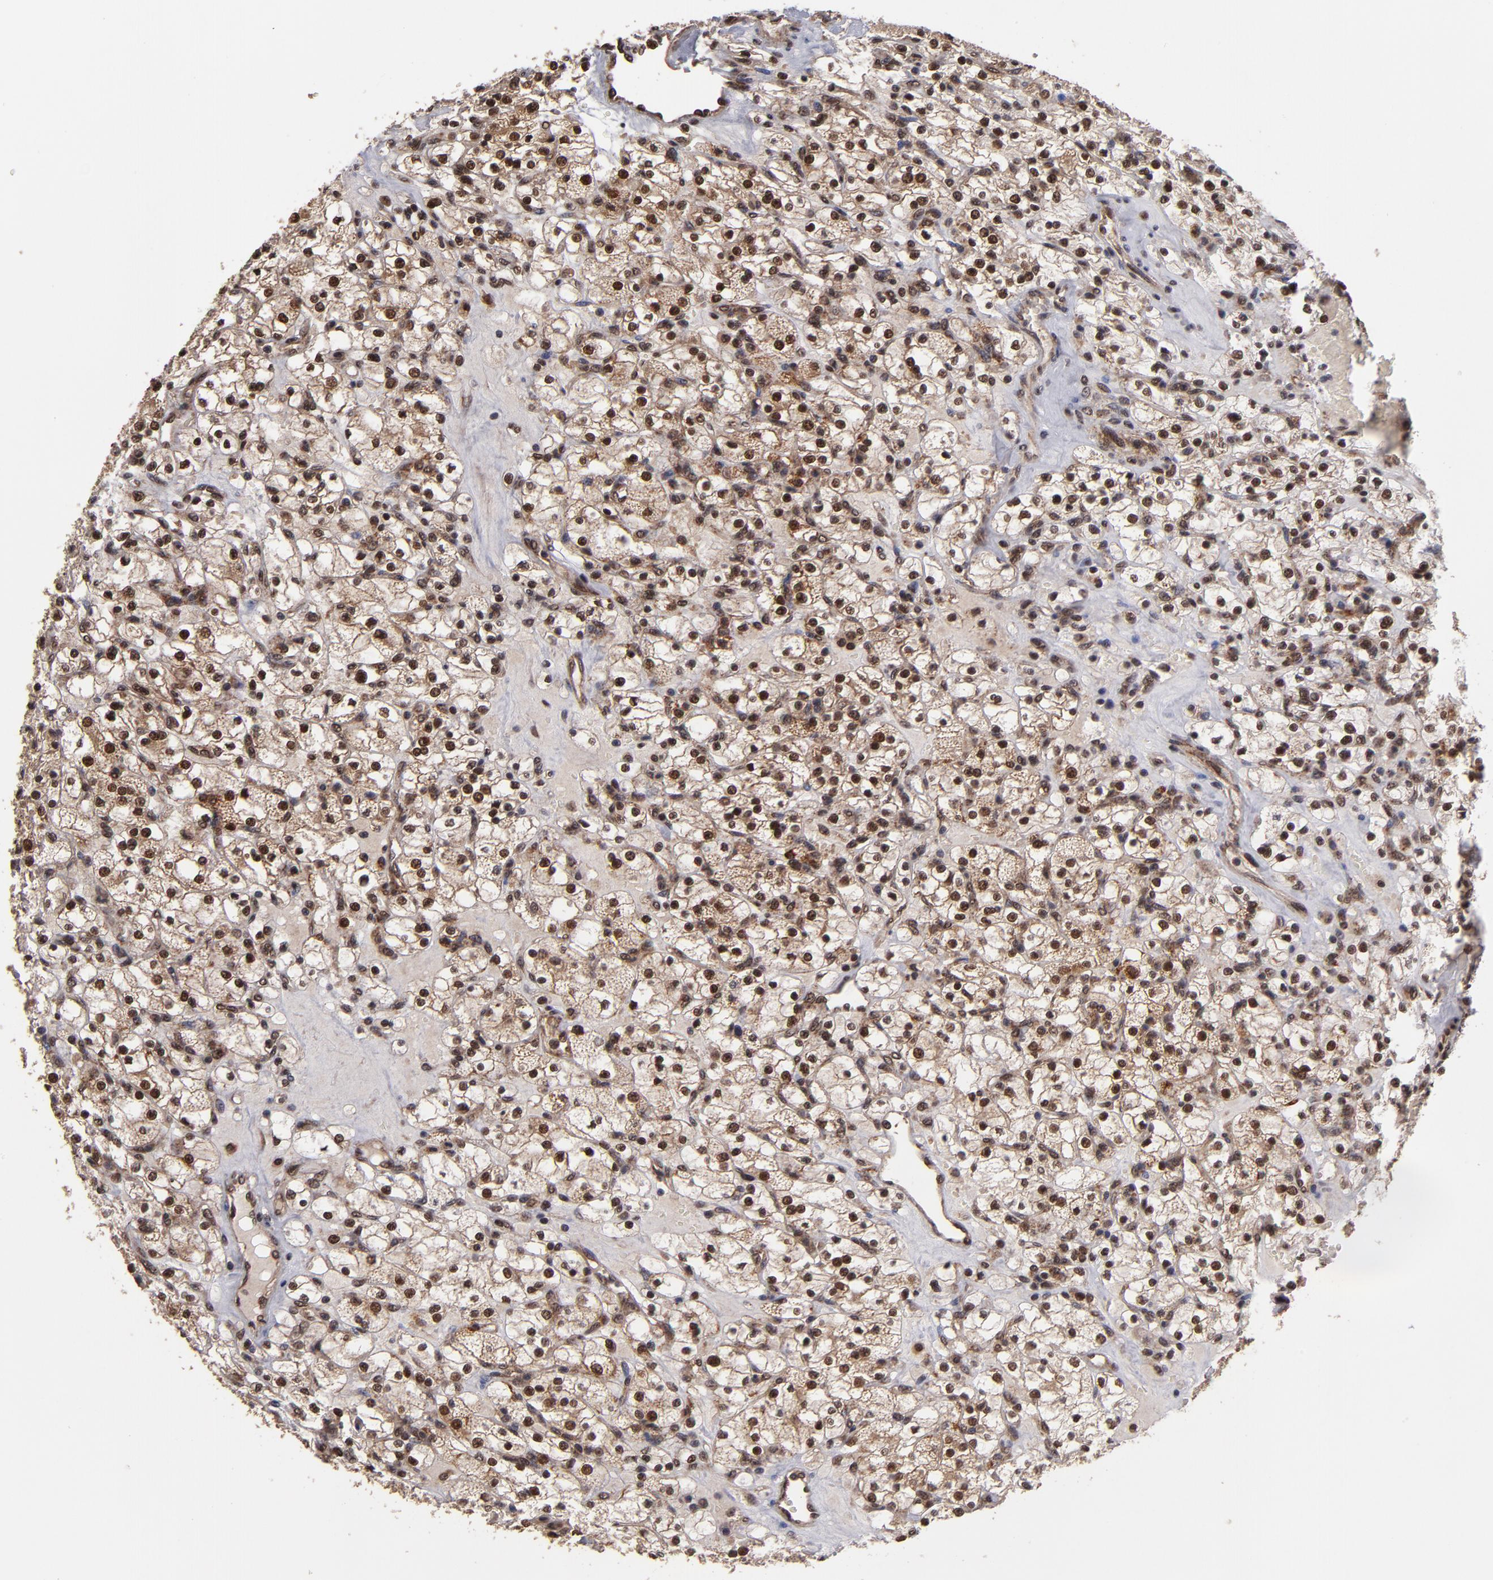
{"staining": {"intensity": "moderate", "quantity": ">75%", "location": "cytoplasmic/membranous,nuclear"}, "tissue": "renal cancer", "cell_type": "Tumor cells", "image_type": "cancer", "snomed": [{"axis": "morphology", "description": "Adenocarcinoma, NOS"}, {"axis": "topography", "description": "Kidney"}], "caption": "The histopathology image demonstrates immunohistochemical staining of renal adenocarcinoma. There is moderate cytoplasmic/membranous and nuclear expression is present in approximately >75% of tumor cells.", "gene": "CUL5", "patient": {"sex": "female", "age": 83}}